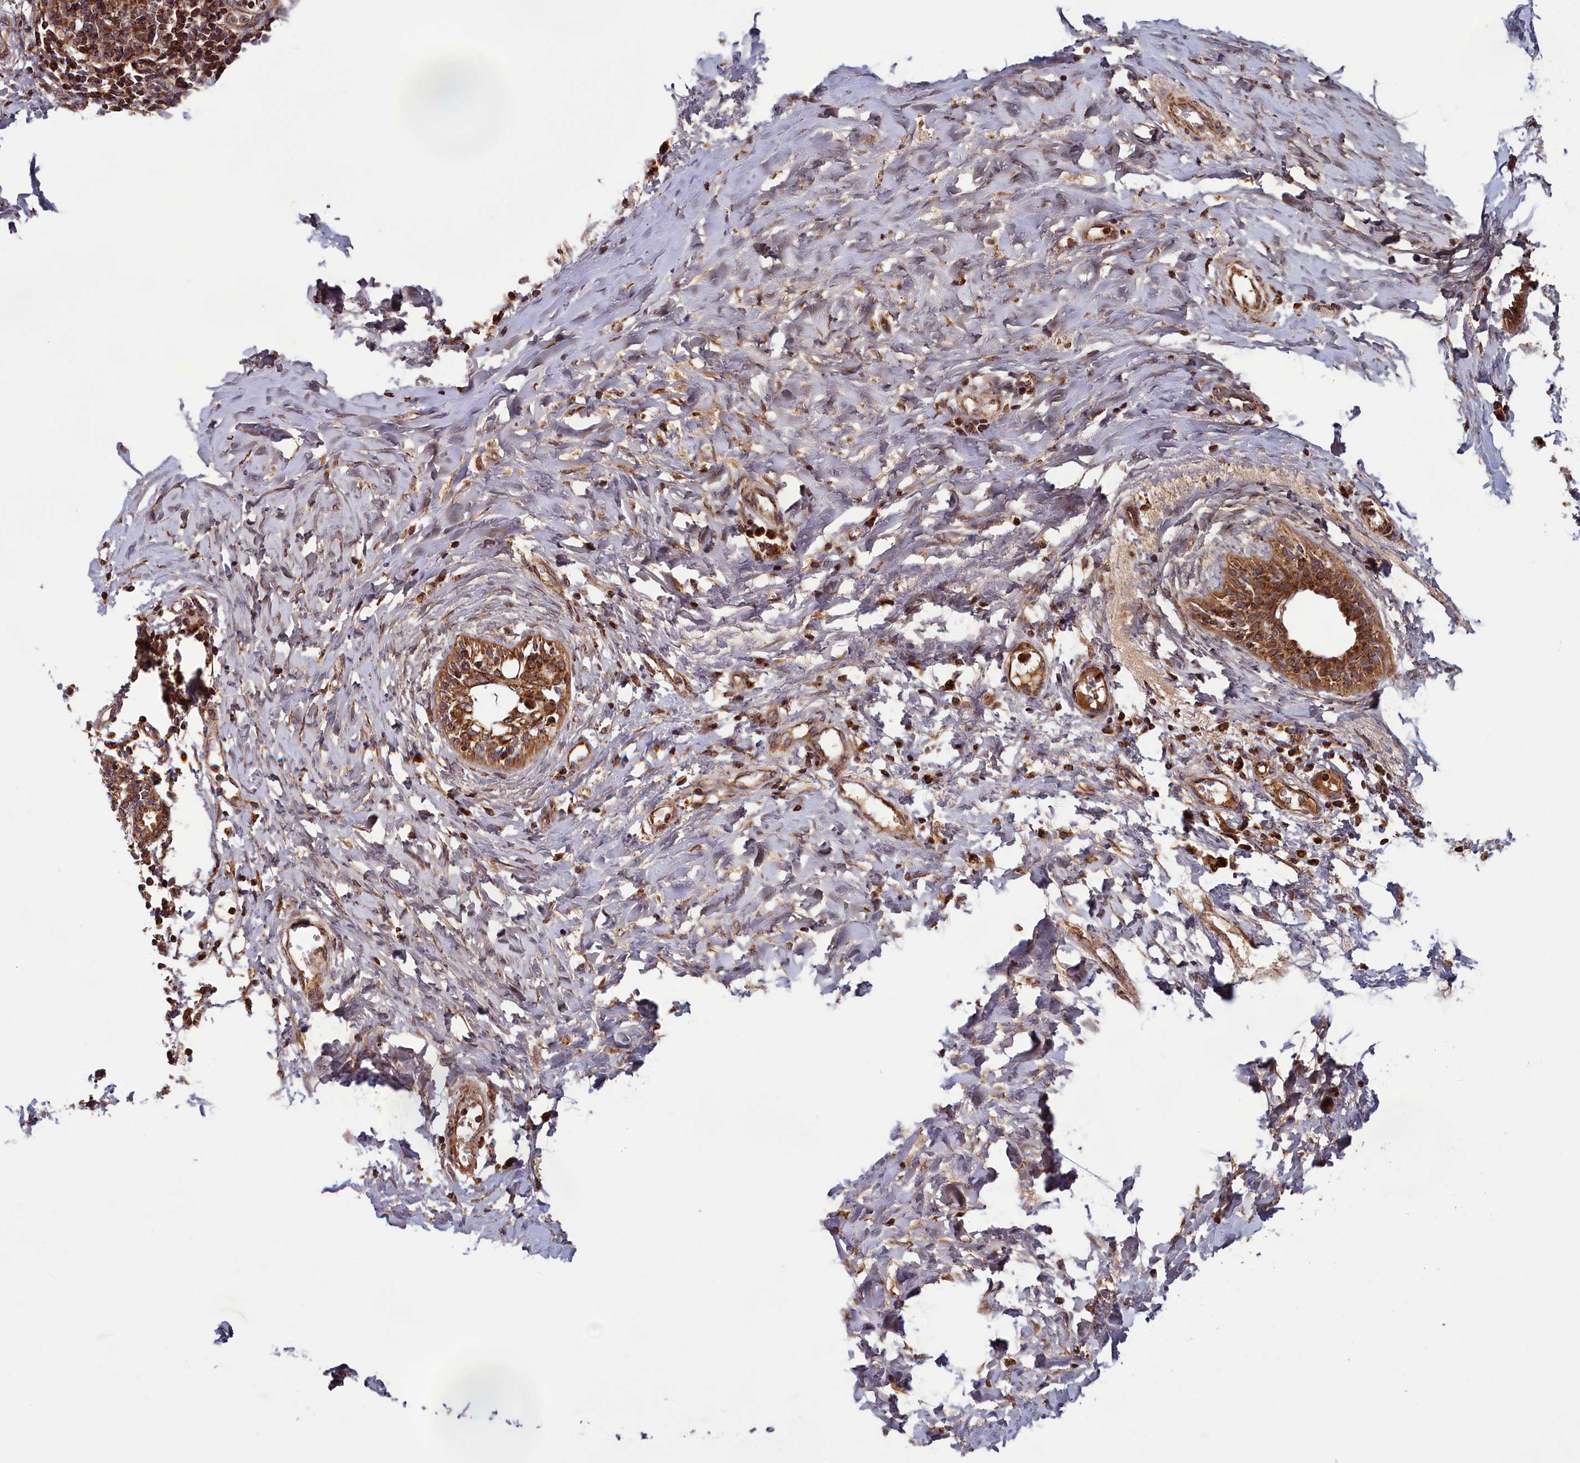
{"staining": {"intensity": "strong", "quantity": ">75%", "location": "cytoplasmic/membranous"}, "tissue": "breast cancer", "cell_type": "Tumor cells", "image_type": "cancer", "snomed": [{"axis": "morphology", "description": "Duct carcinoma"}, {"axis": "topography", "description": "Breast"}], "caption": "Human breast cancer (intraductal carcinoma) stained for a protein (brown) exhibits strong cytoplasmic/membranous positive expression in about >75% of tumor cells.", "gene": "CCDC15", "patient": {"sex": "female", "age": 40}}